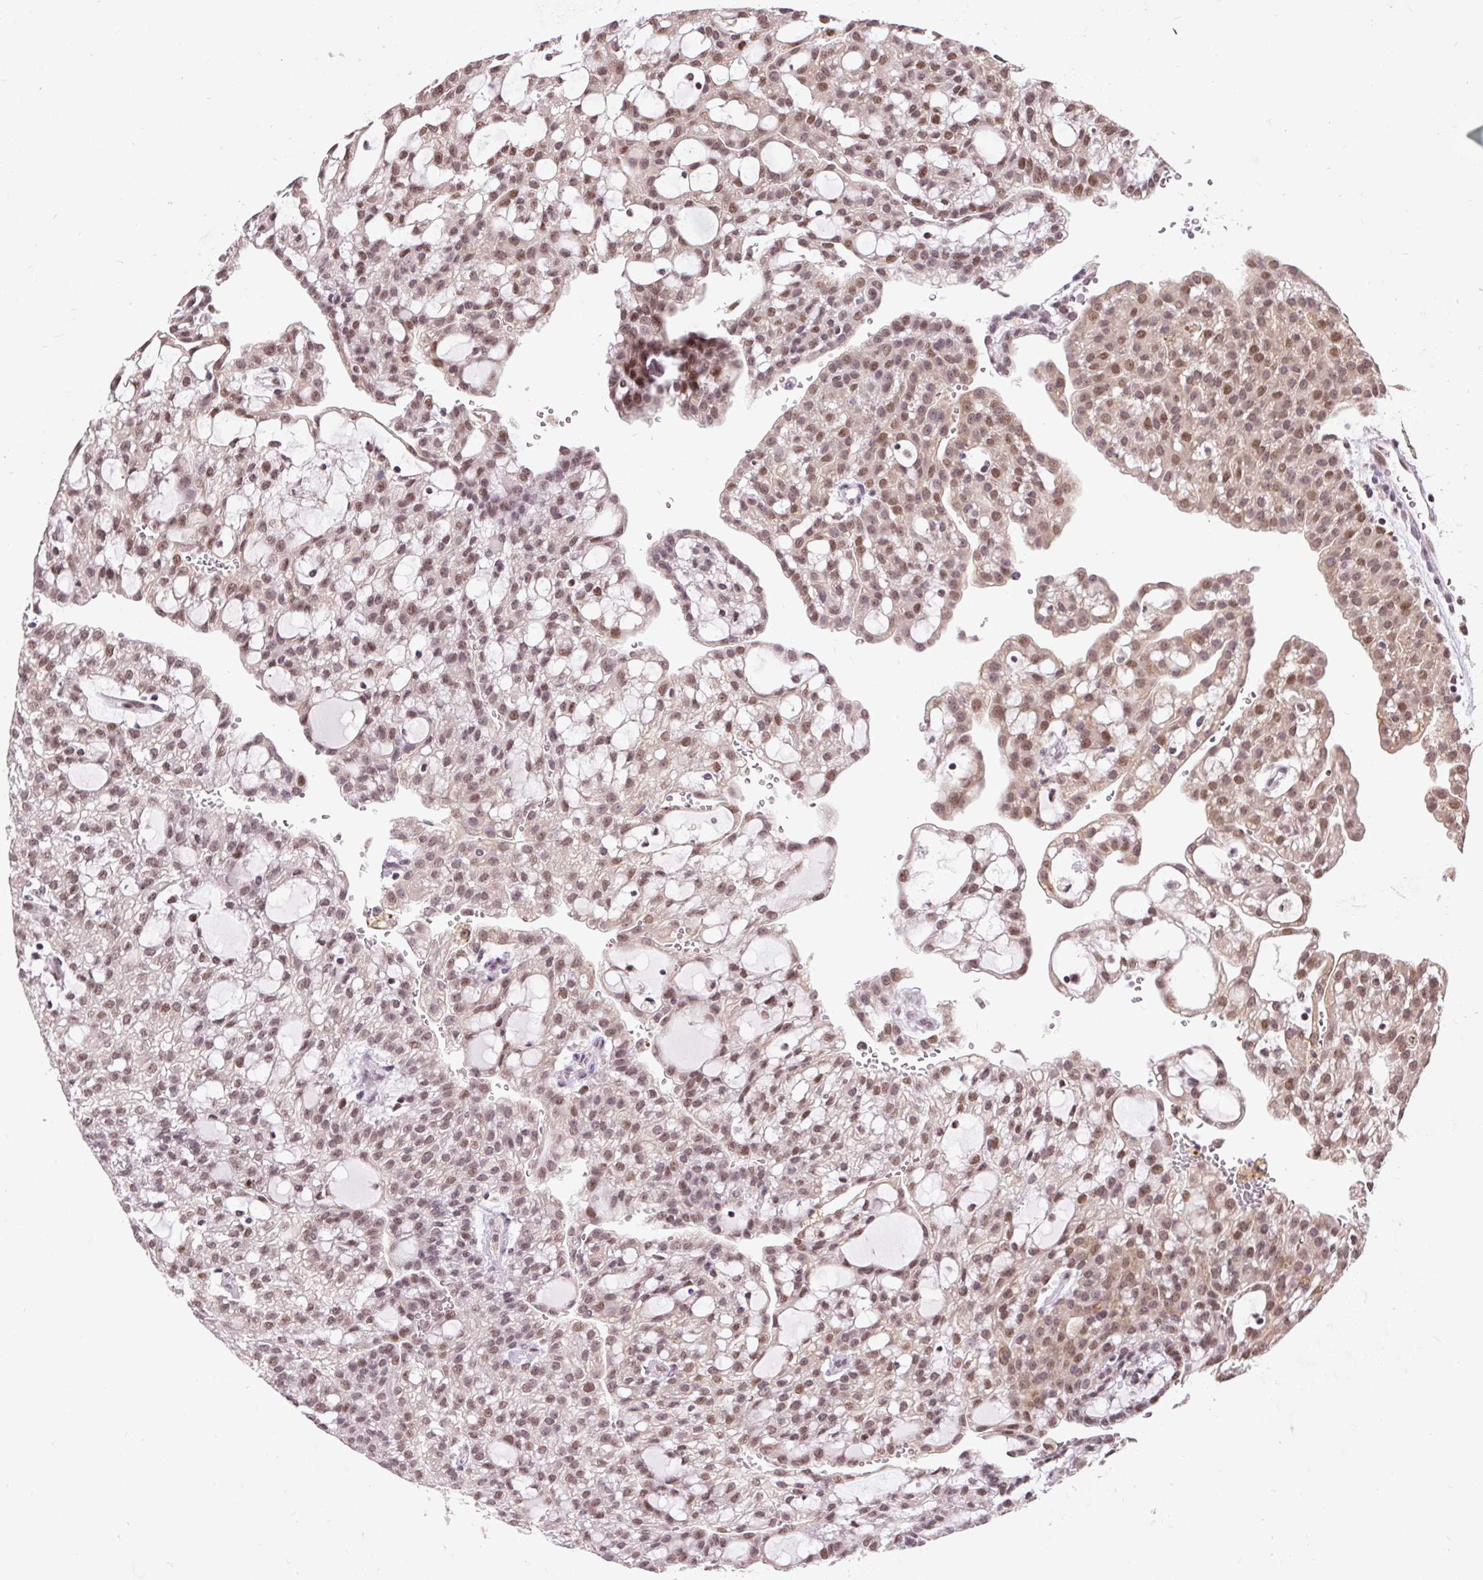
{"staining": {"intensity": "moderate", "quantity": ">75%", "location": "nuclear"}, "tissue": "renal cancer", "cell_type": "Tumor cells", "image_type": "cancer", "snomed": [{"axis": "morphology", "description": "Adenocarcinoma, NOS"}, {"axis": "topography", "description": "Kidney"}], "caption": "Immunohistochemistry histopathology image of renal cancer stained for a protein (brown), which reveals medium levels of moderate nuclear positivity in about >75% of tumor cells.", "gene": "ZNF672", "patient": {"sex": "male", "age": 63}}